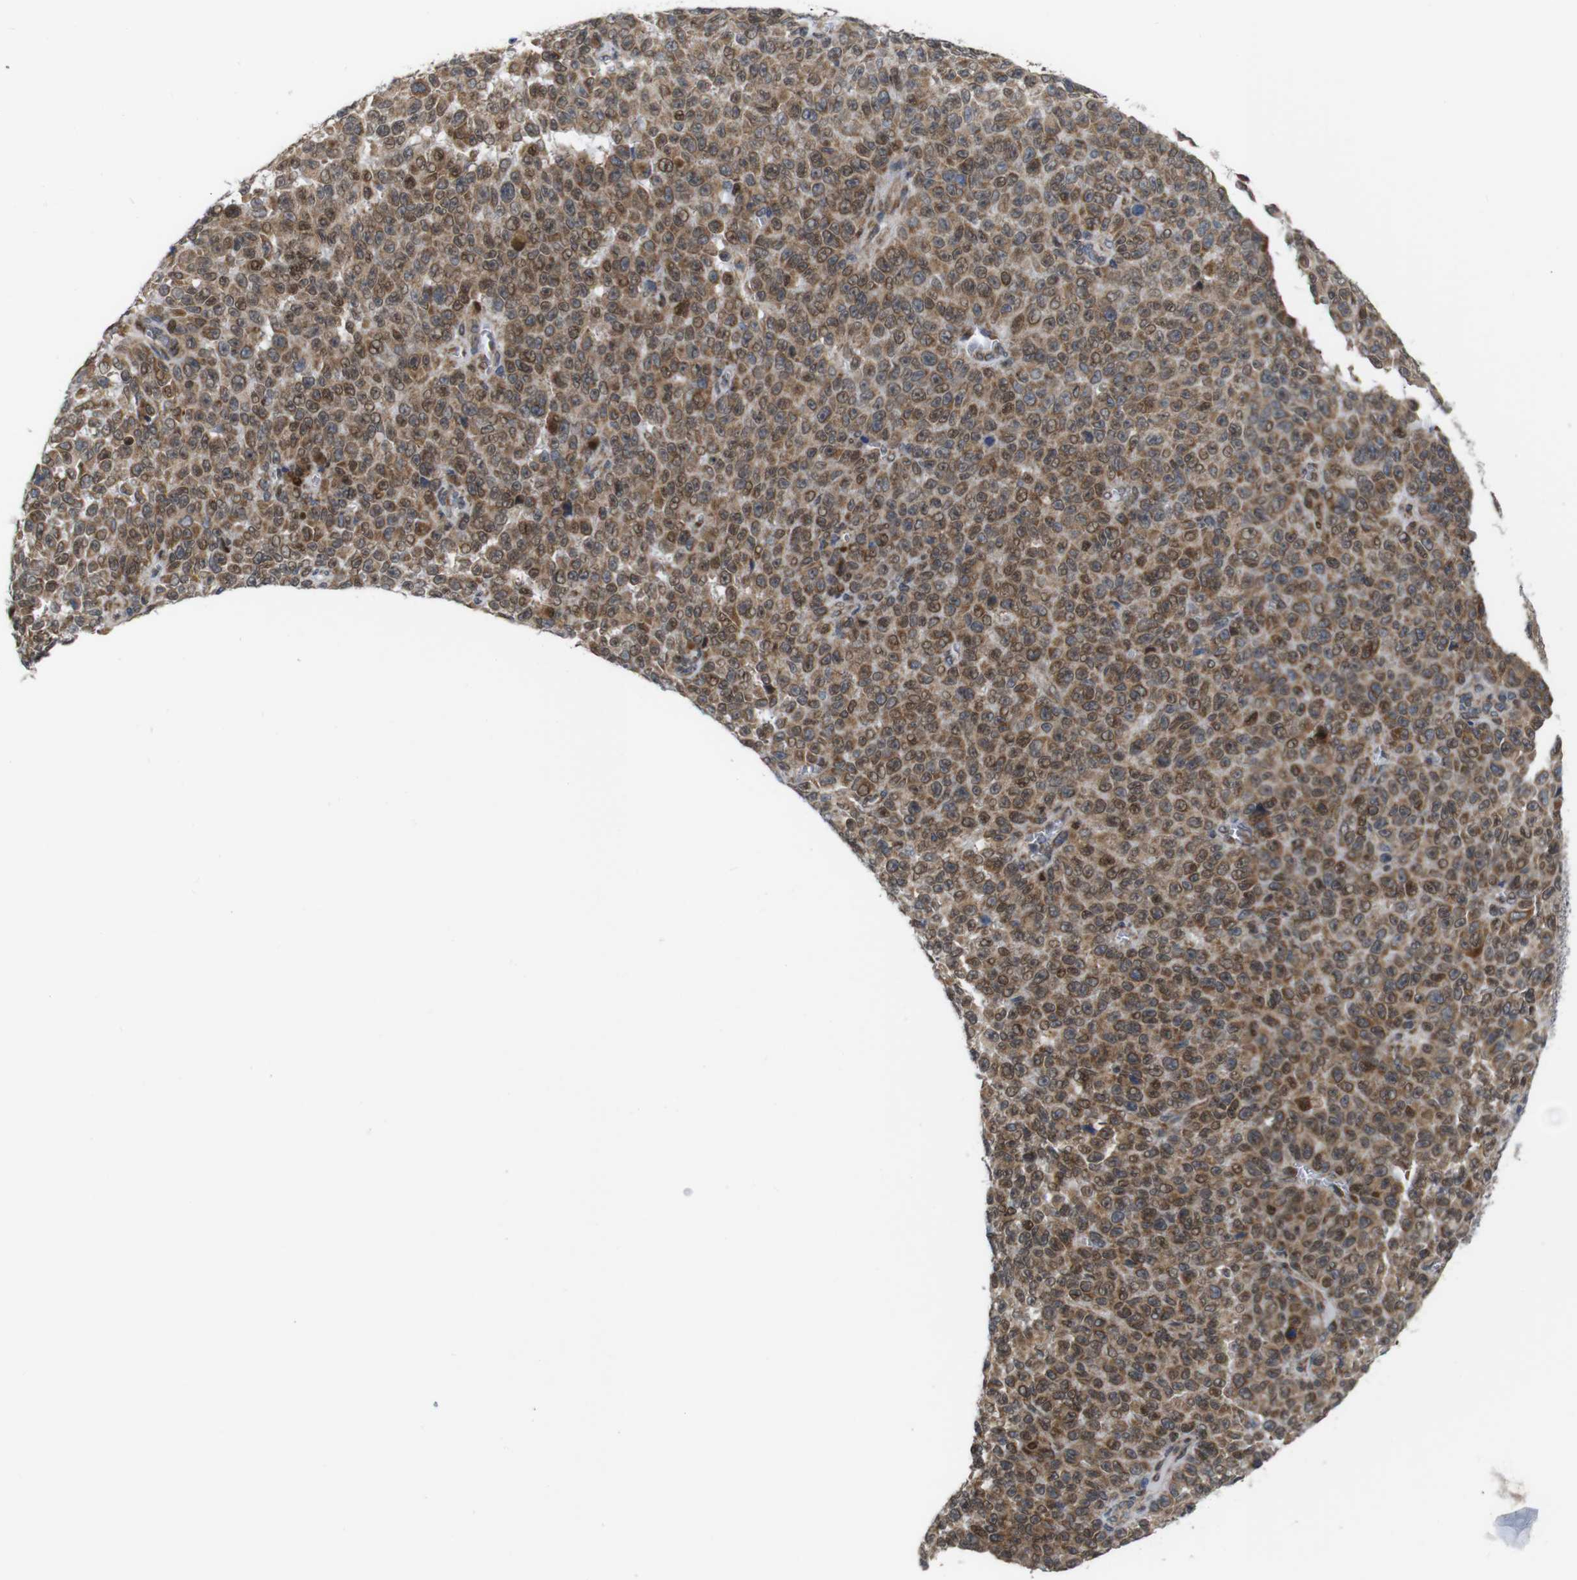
{"staining": {"intensity": "moderate", "quantity": ">75%", "location": "cytoplasmic/membranous,nuclear"}, "tissue": "melanoma", "cell_type": "Tumor cells", "image_type": "cancer", "snomed": [{"axis": "morphology", "description": "Malignant melanoma, NOS"}, {"axis": "topography", "description": "Skin"}], "caption": "This photomicrograph shows IHC staining of melanoma, with medium moderate cytoplasmic/membranous and nuclear staining in approximately >75% of tumor cells.", "gene": "PTPN1", "patient": {"sex": "female", "age": 82}}